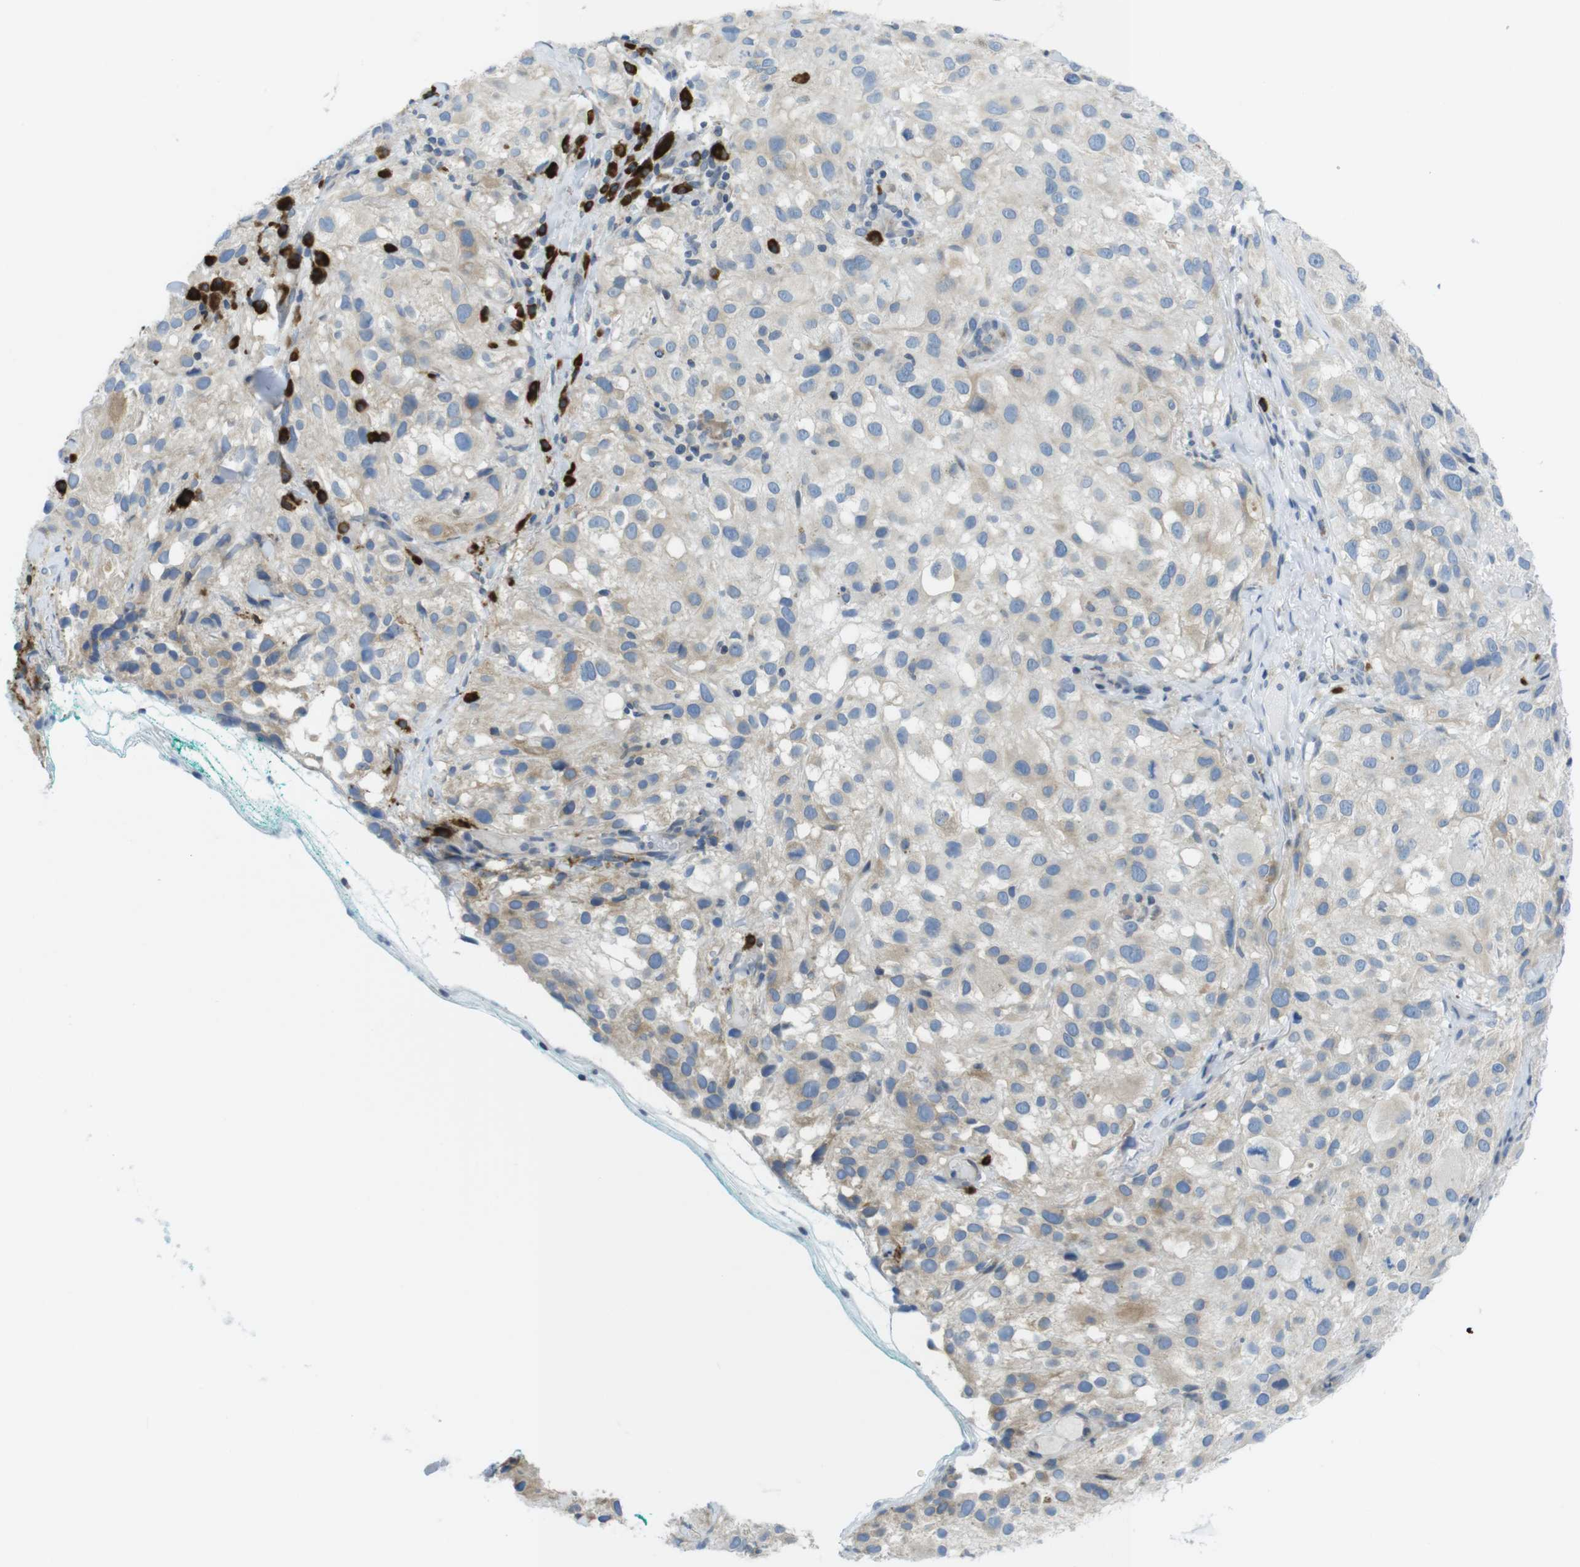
{"staining": {"intensity": "negative", "quantity": "none", "location": "none"}, "tissue": "melanoma", "cell_type": "Tumor cells", "image_type": "cancer", "snomed": [{"axis": "morphology", "description": "Necrosis, NOS"}, {"axis": "morphology", "description": "Malignant melanoma, NOS"}, {"axis": "topography", "description": "Skin"}], "caption": "A micrograph of human melanoma is negative for staining in tumor cells.", "gene": "CLPTM1L", "patient": {"sex": "female", "age": 87}}